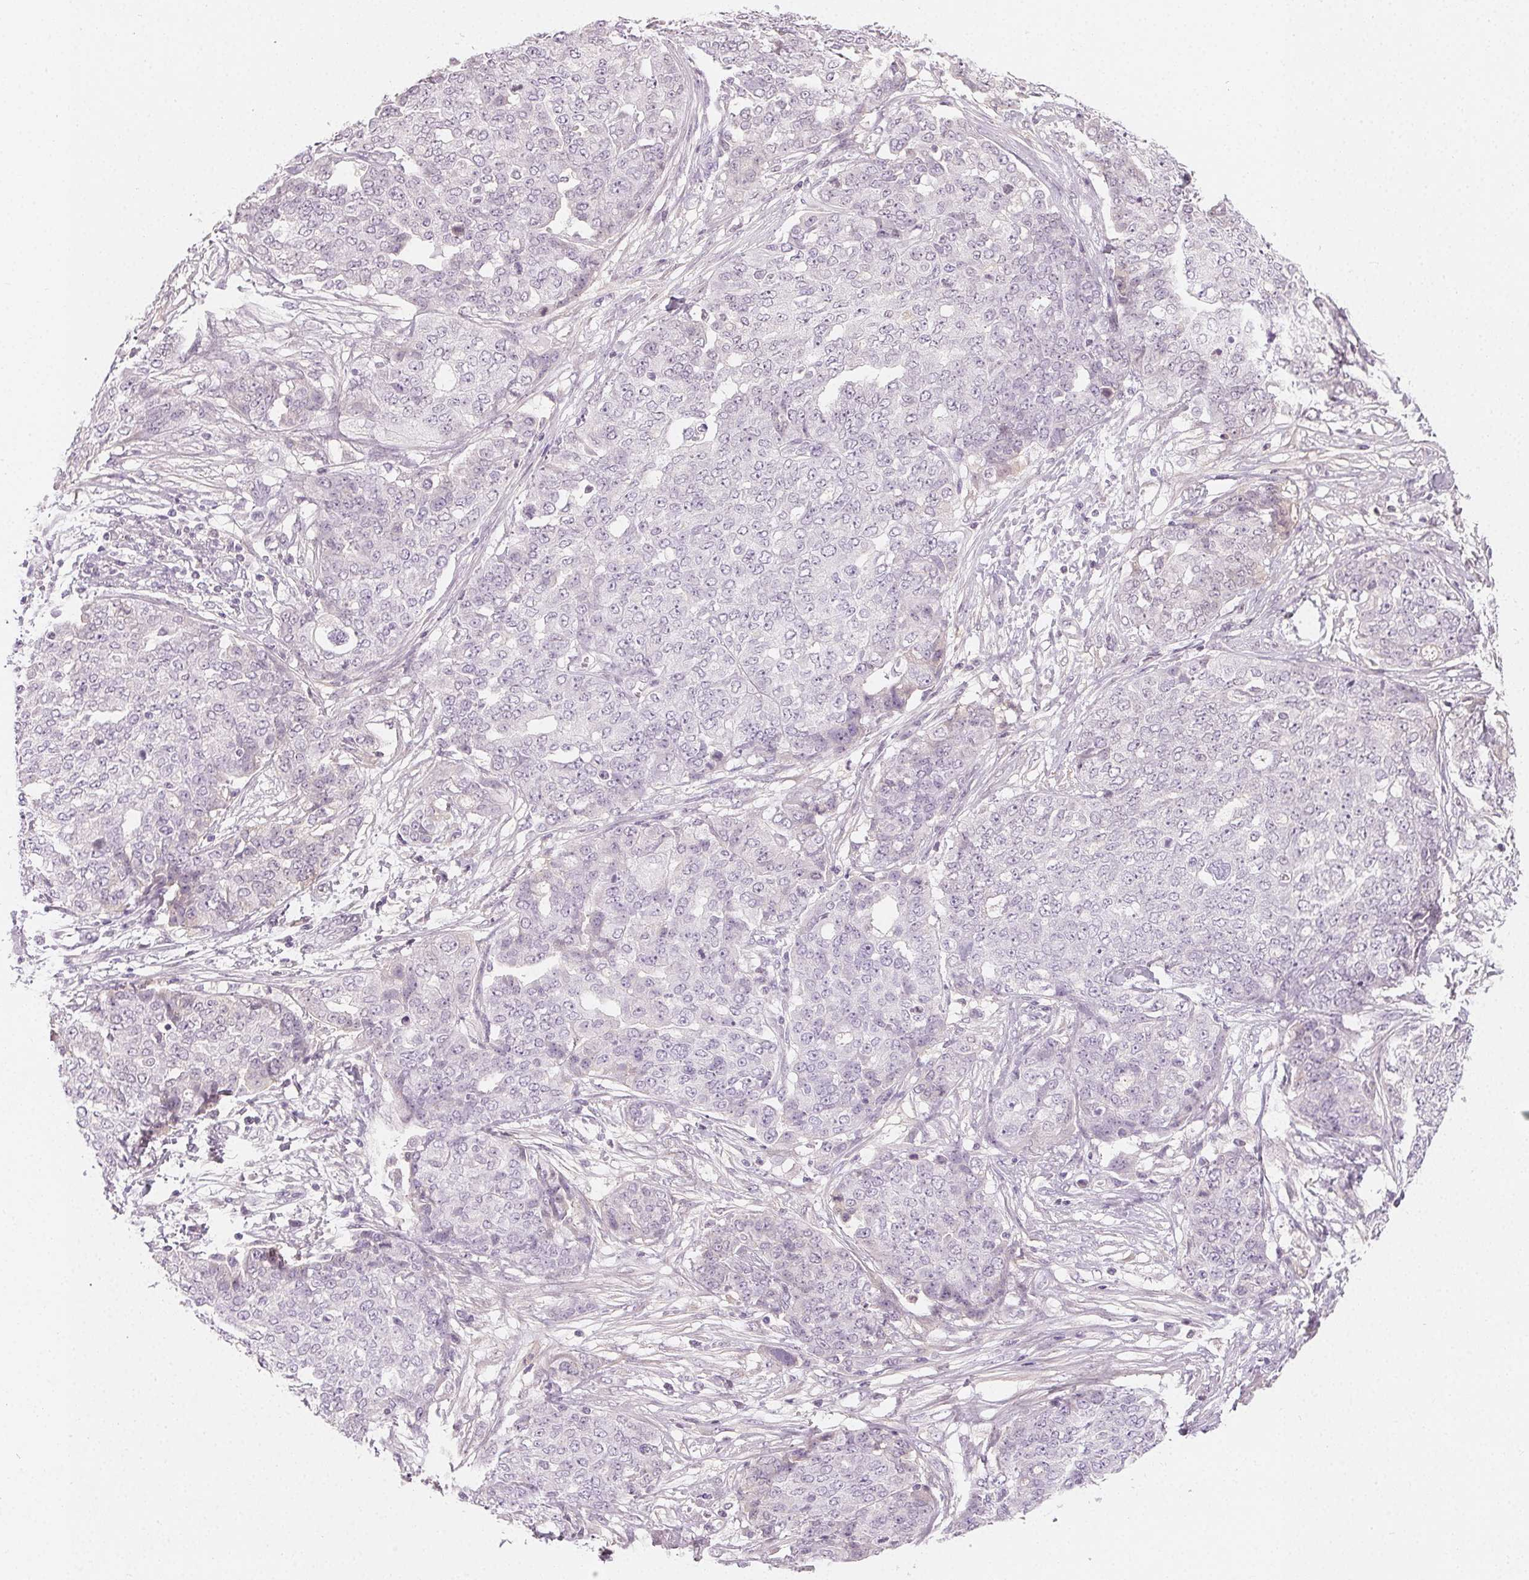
{"staining": {"intensity": "negative", "quantity": "none", "location": "none"}, "tissue": "ovarian cancer", "cell_type": "Tumor cells", "image_type": "cancer", "snomed": [{"axis": "morphology", "description": "Cystadenocarcinoma, serous, NOS"}, {"axis": "topography", "description": "Soft tissue"}, {"axis": "topography", "description": "Ovary"}], "caption": "This is an immunohistochemistry (IHC) histopathology image of human ovarian serous cystadenocarcinoma. There is no staining in tumor cells.", "gene": "AFM", "patient": {"sex": "female", "age": 57}}